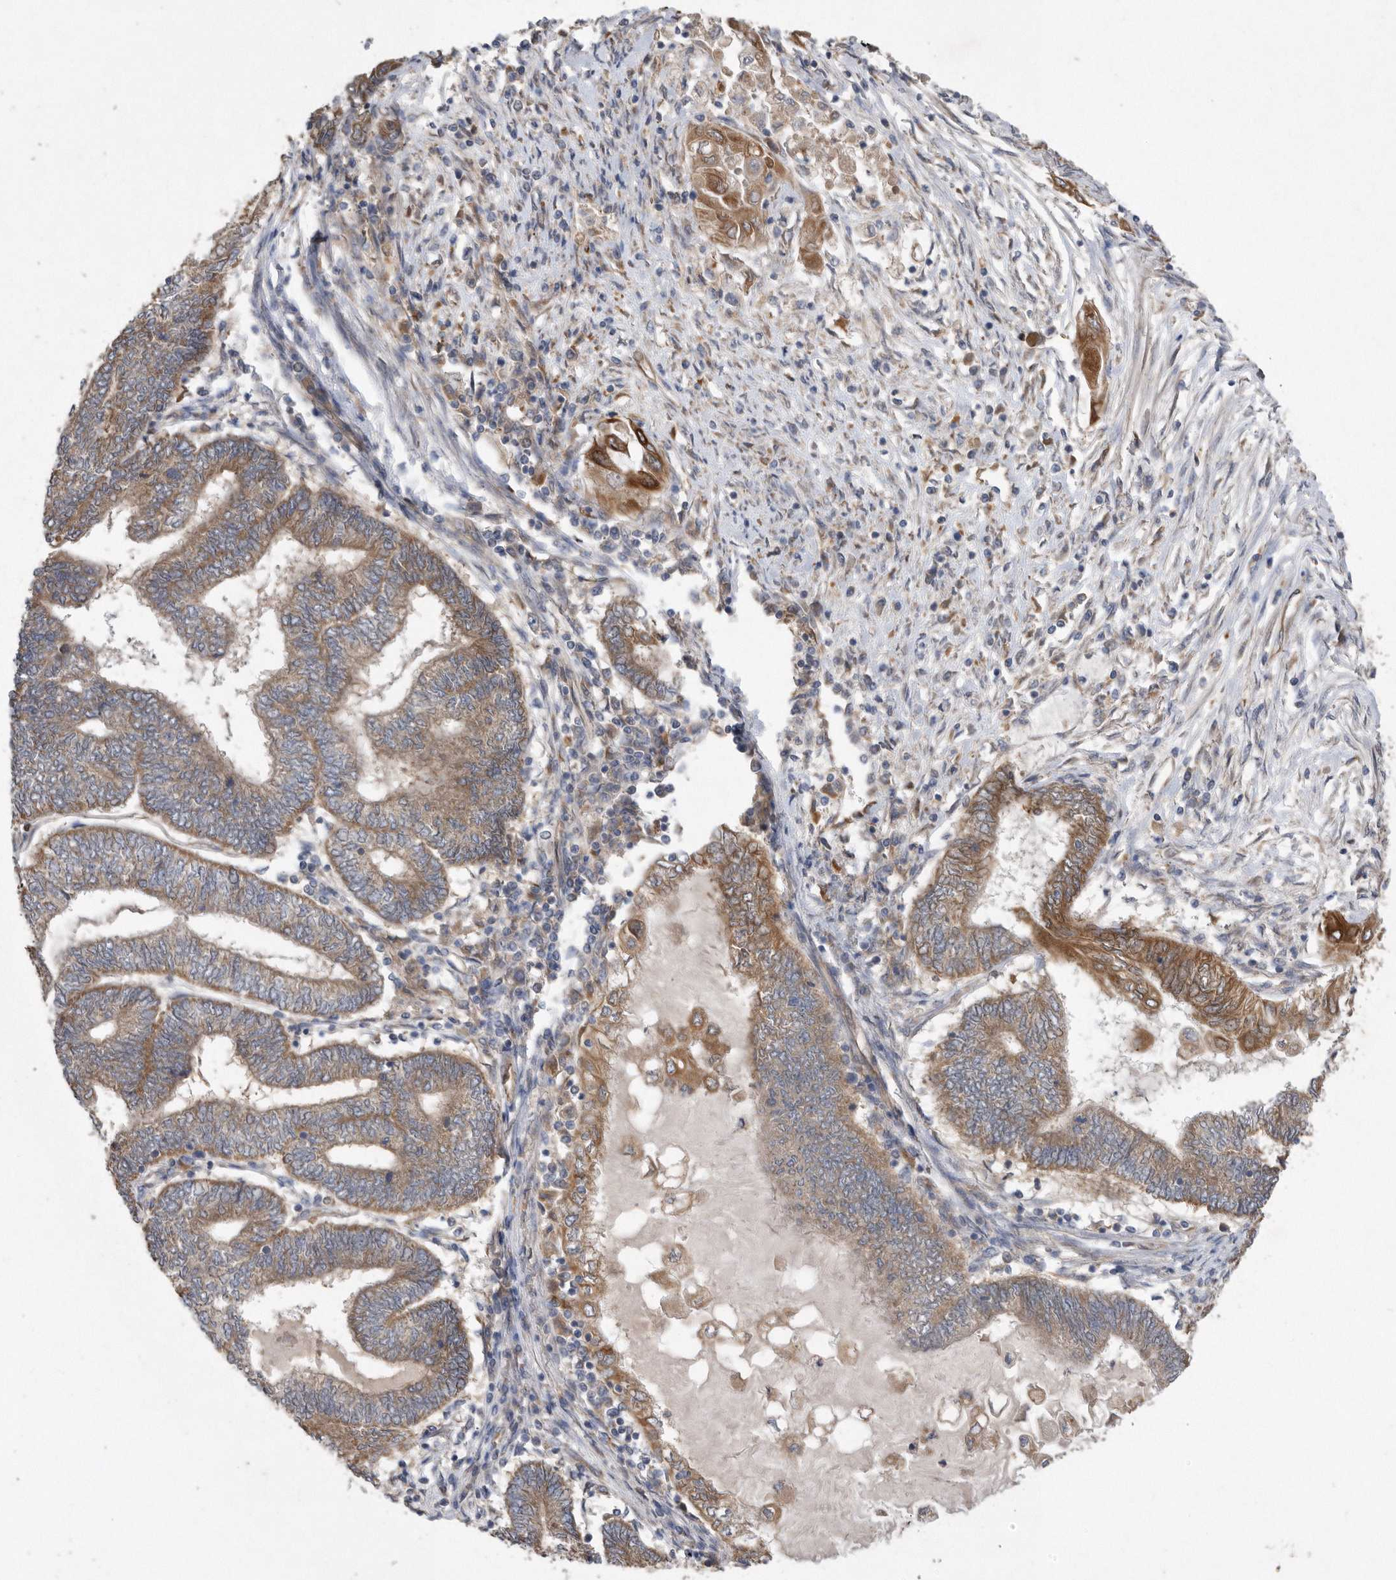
{"staining": {"intensity": "moderate", "quantity": ">75%", "location": "cytoplasmic/membranous"}, "tissue": "endometrial cancer", "cell_type": "Tumor cells", "image_type": "cancer", "snomed": [{"axis": "morphology", "description": "Adenocarcinoma, NOS"}, {"axis": "topography", "description": "Uterus"}, {"axis": "topography", "description": "Endometrium"}], "caption": "Protein analysis of adenocarcinoma (endometrial) tissue shows moderate cytoplasmic/membranous expression in approximately >75% of tumor cells.", "gene": "PON2", "patient": {"sex": "female", "age": 70}}